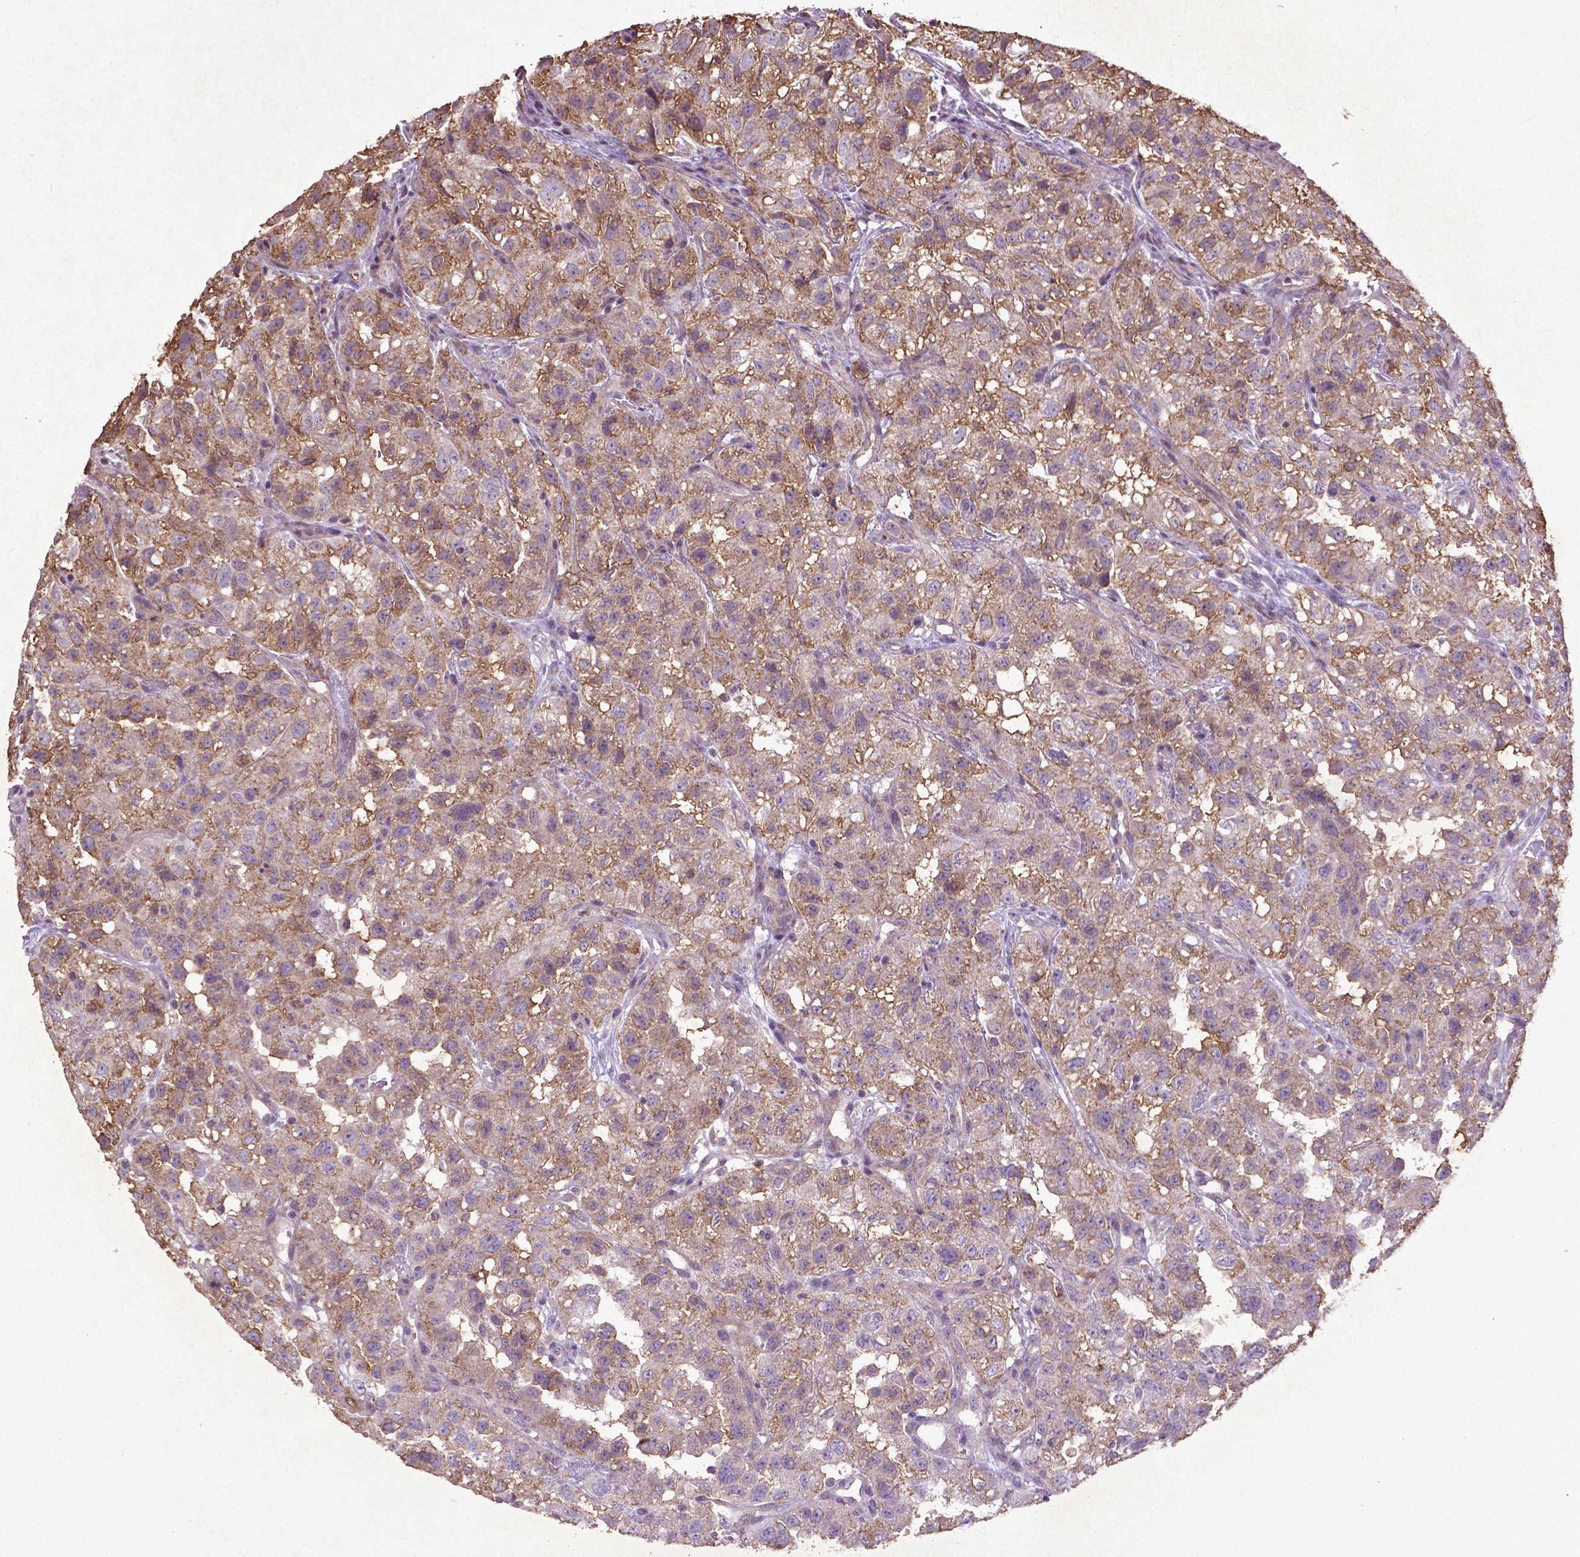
{"staining": {"intensity": "moderate", "quantity": ">75%", "location": "cytoplasmic/membranous"}, "tissue": "renal cancer", "cell_type": "Tumor cells", "image_type": "cancer", "snomed": [{"axis": "morphology", "description": "Adenocarcinoma, NOS"}, {"axis": "topography", "description": "Kidney"}], "caption": "Human renal cancer stained for a protein (brown) demonstrates moderate cytoplasmic/membranous positive expression in about >75% of tumor cells.", "gene": "MTOR", "patient": {"sex": "male", "age": 64}}